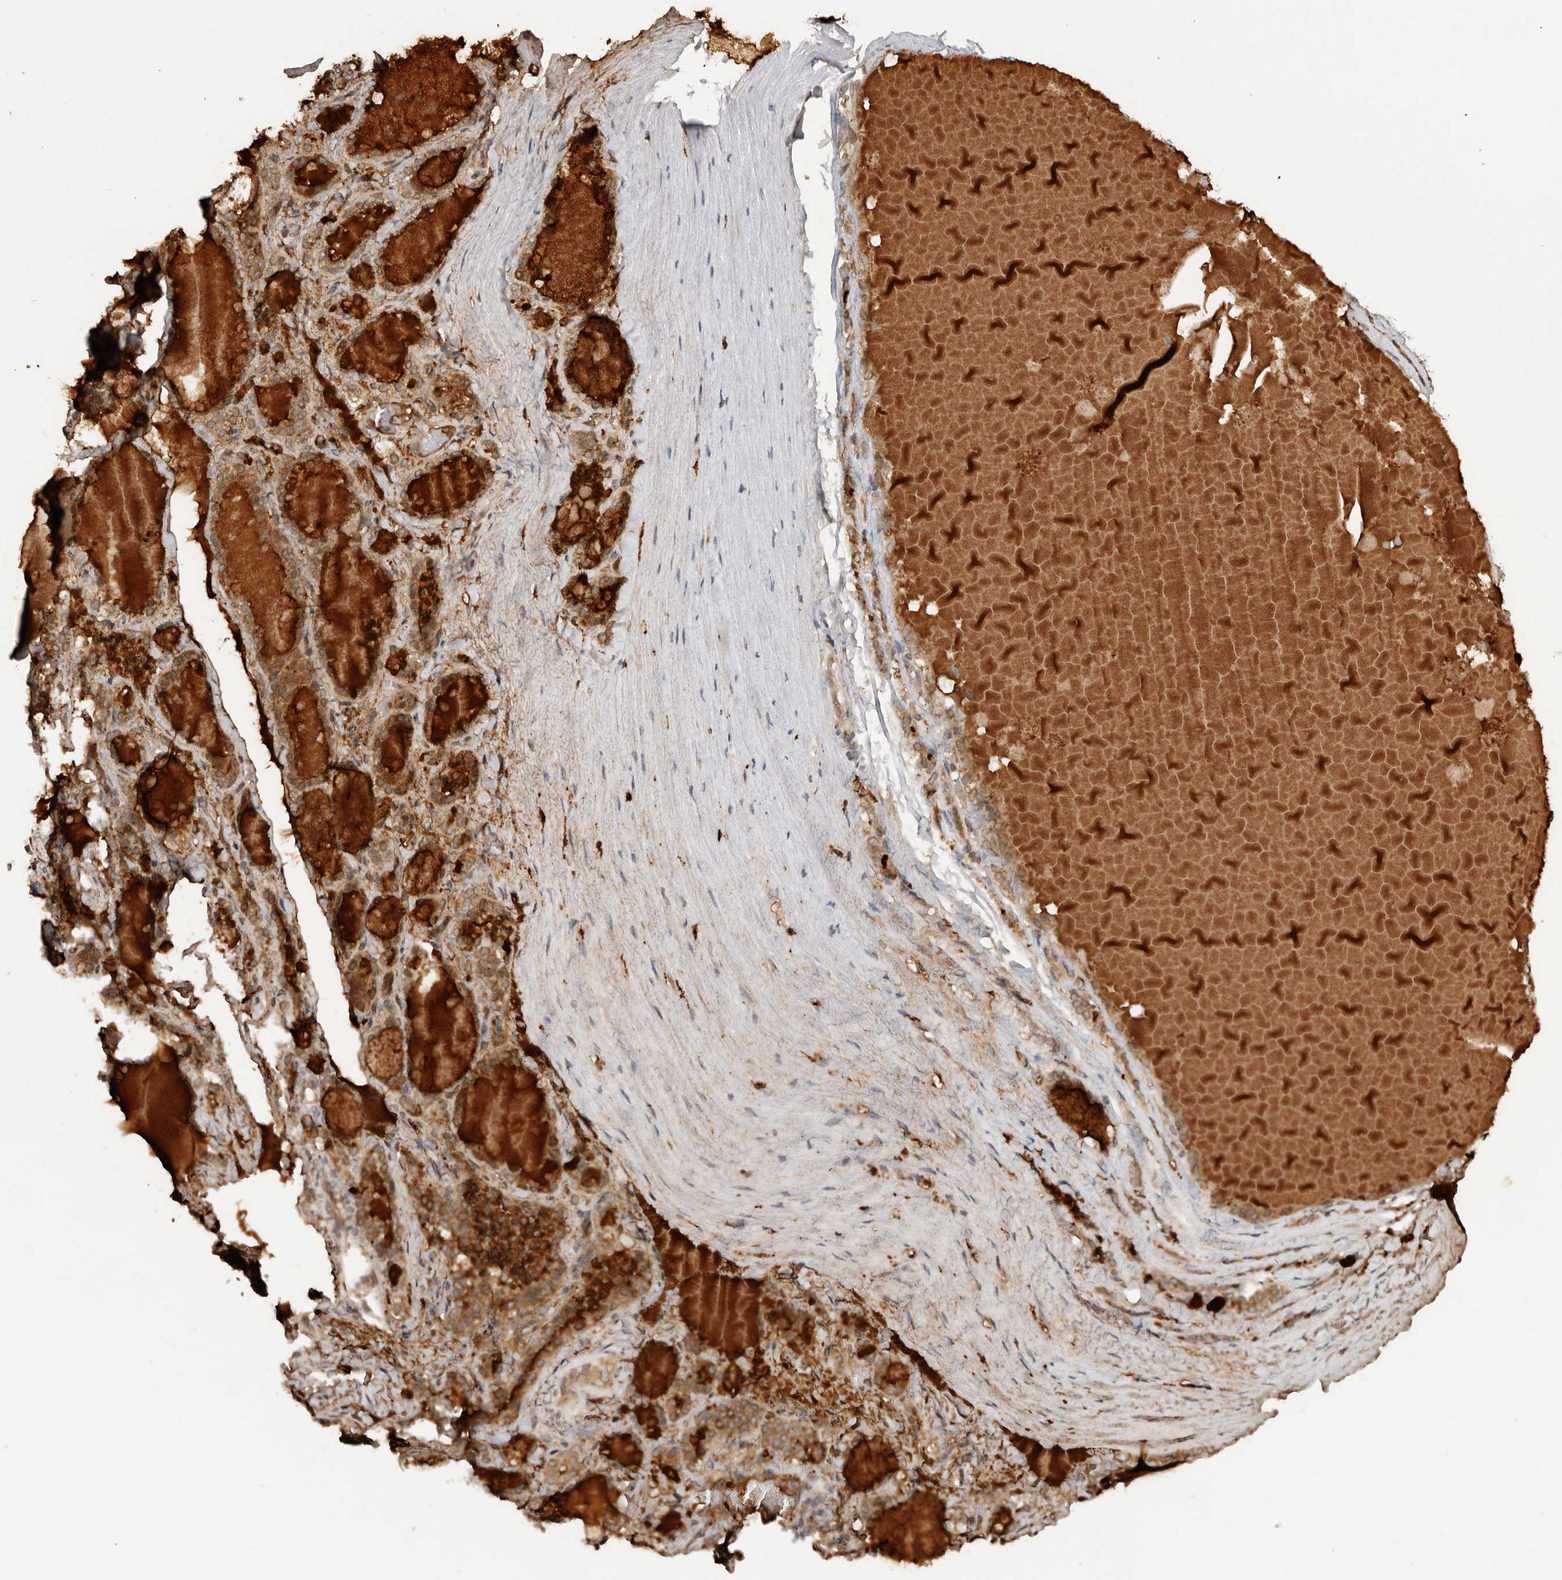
{"staining": {"intensity": "strong", "quantity": ">75%", "location": "cytoplasmic/membranous,nuclear"}, "tissue": "thyroid gland", "cell_type": "Glandular cells", "image_type": "normal", "snomed": [{"axis": "morphology", "description": "Normal tissue, NOS"}, {"axis": "topography", "description": "Thyroid gland"}], "caption": "Immunohistochemical staining of normal thyroid gland exhibits >75% levels of strong cytoplasmic/membranous,nuclear protein staining in approximately >75% of glandular cells.", "gene": "TARS2", "patient": {"sex": "female", "age": 22}}